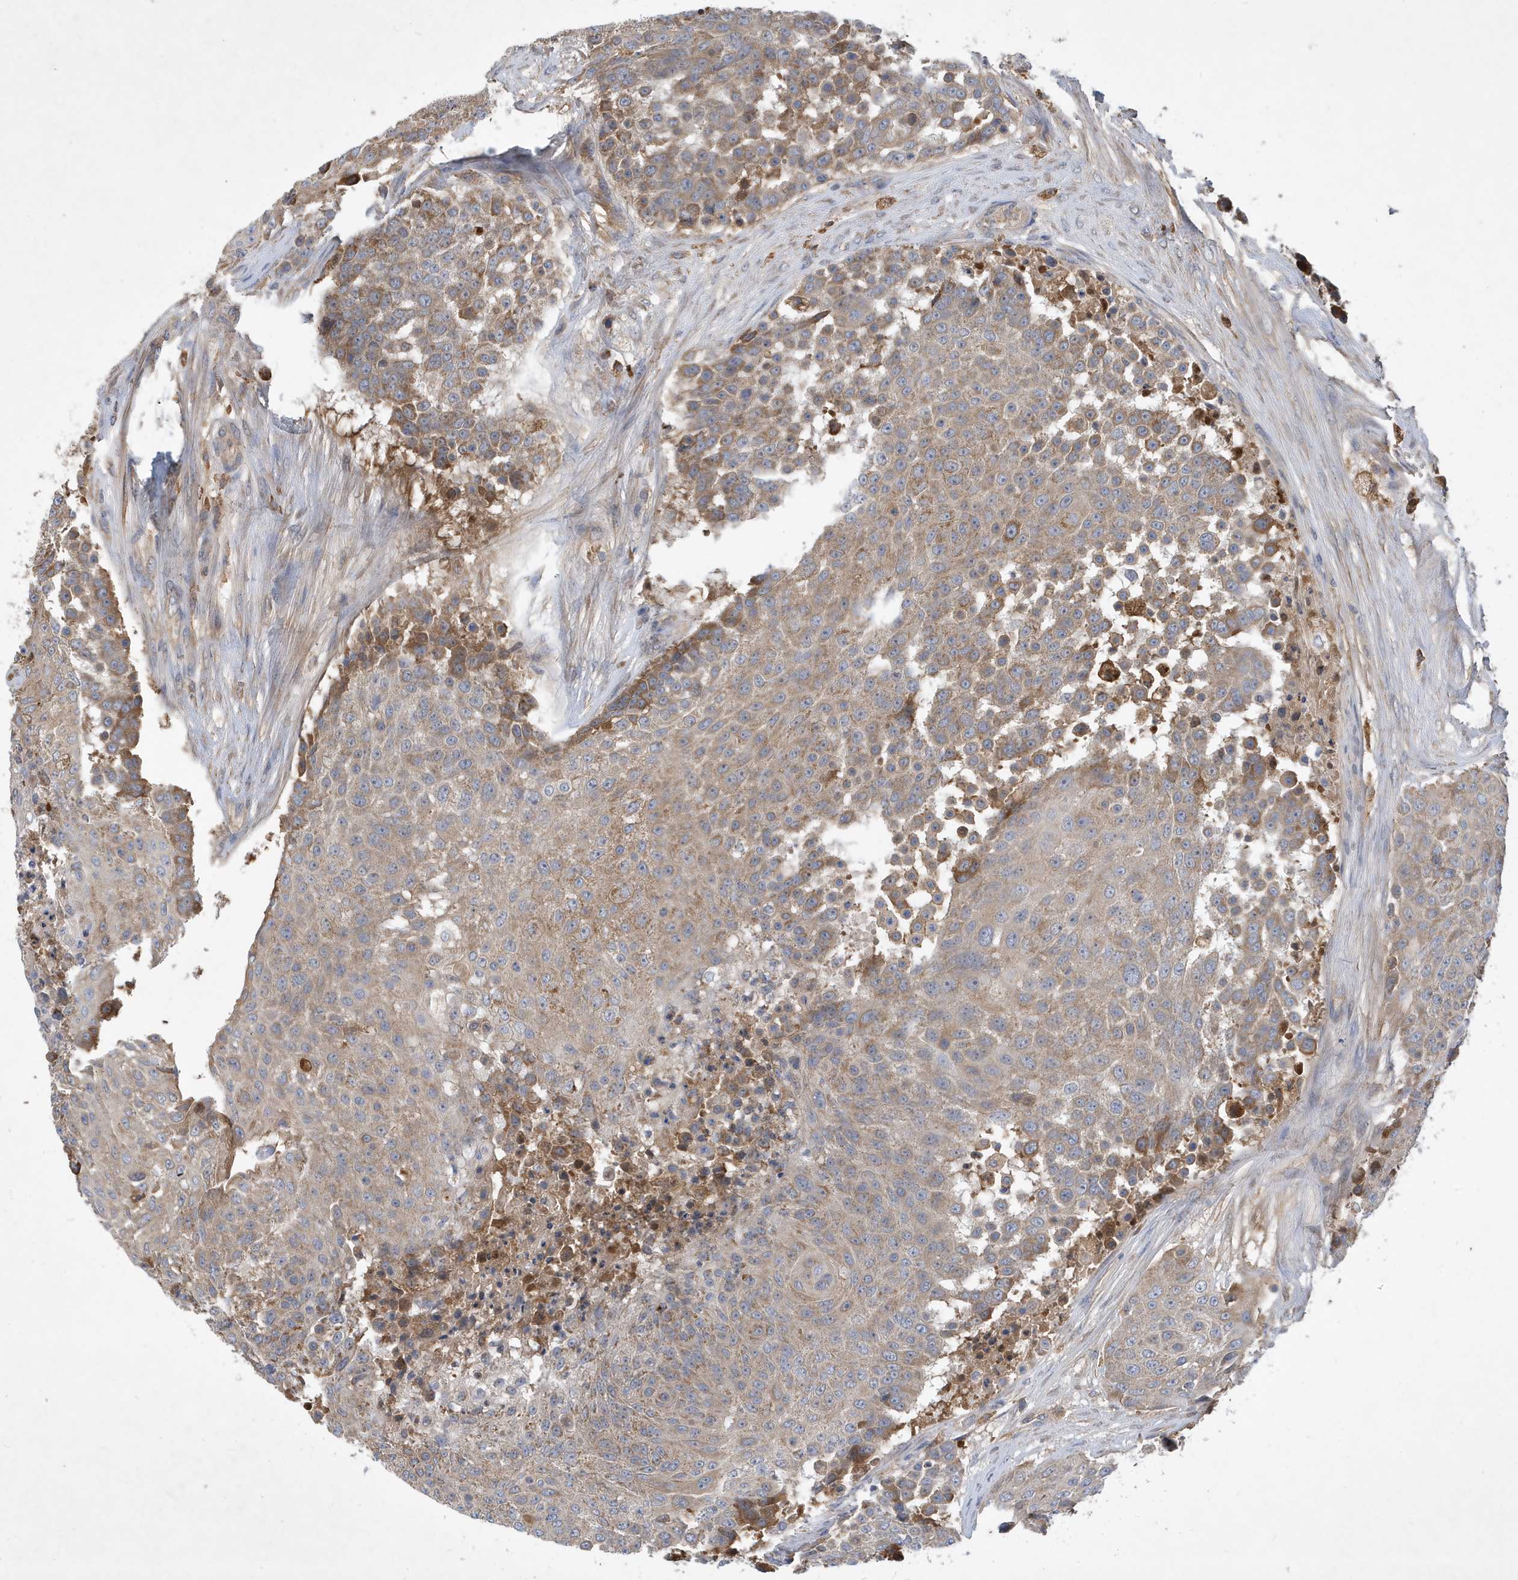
{"staining": {"intensity": "moderate", "quantity": "<25%", "location": "cytoplasmic/membranous"}, "tissue": "urothelial cancer", "cell_type": "Tumor cells", "image_type": "cancer", "snomed": [{"axis": "morphology", "description": "Urothelial carcinoma, High grade"}, {"axis": "topography", "description": "Urinary bladder"}], "caption": "This image displays immunohistochemistry (IHC) staining of human urothelial cancer, with low moderate cytoplasmic/membranous staining in about <25% of tumor cells.", "gene": "STK19", "patient": {"sex": "female", "age": 63}}